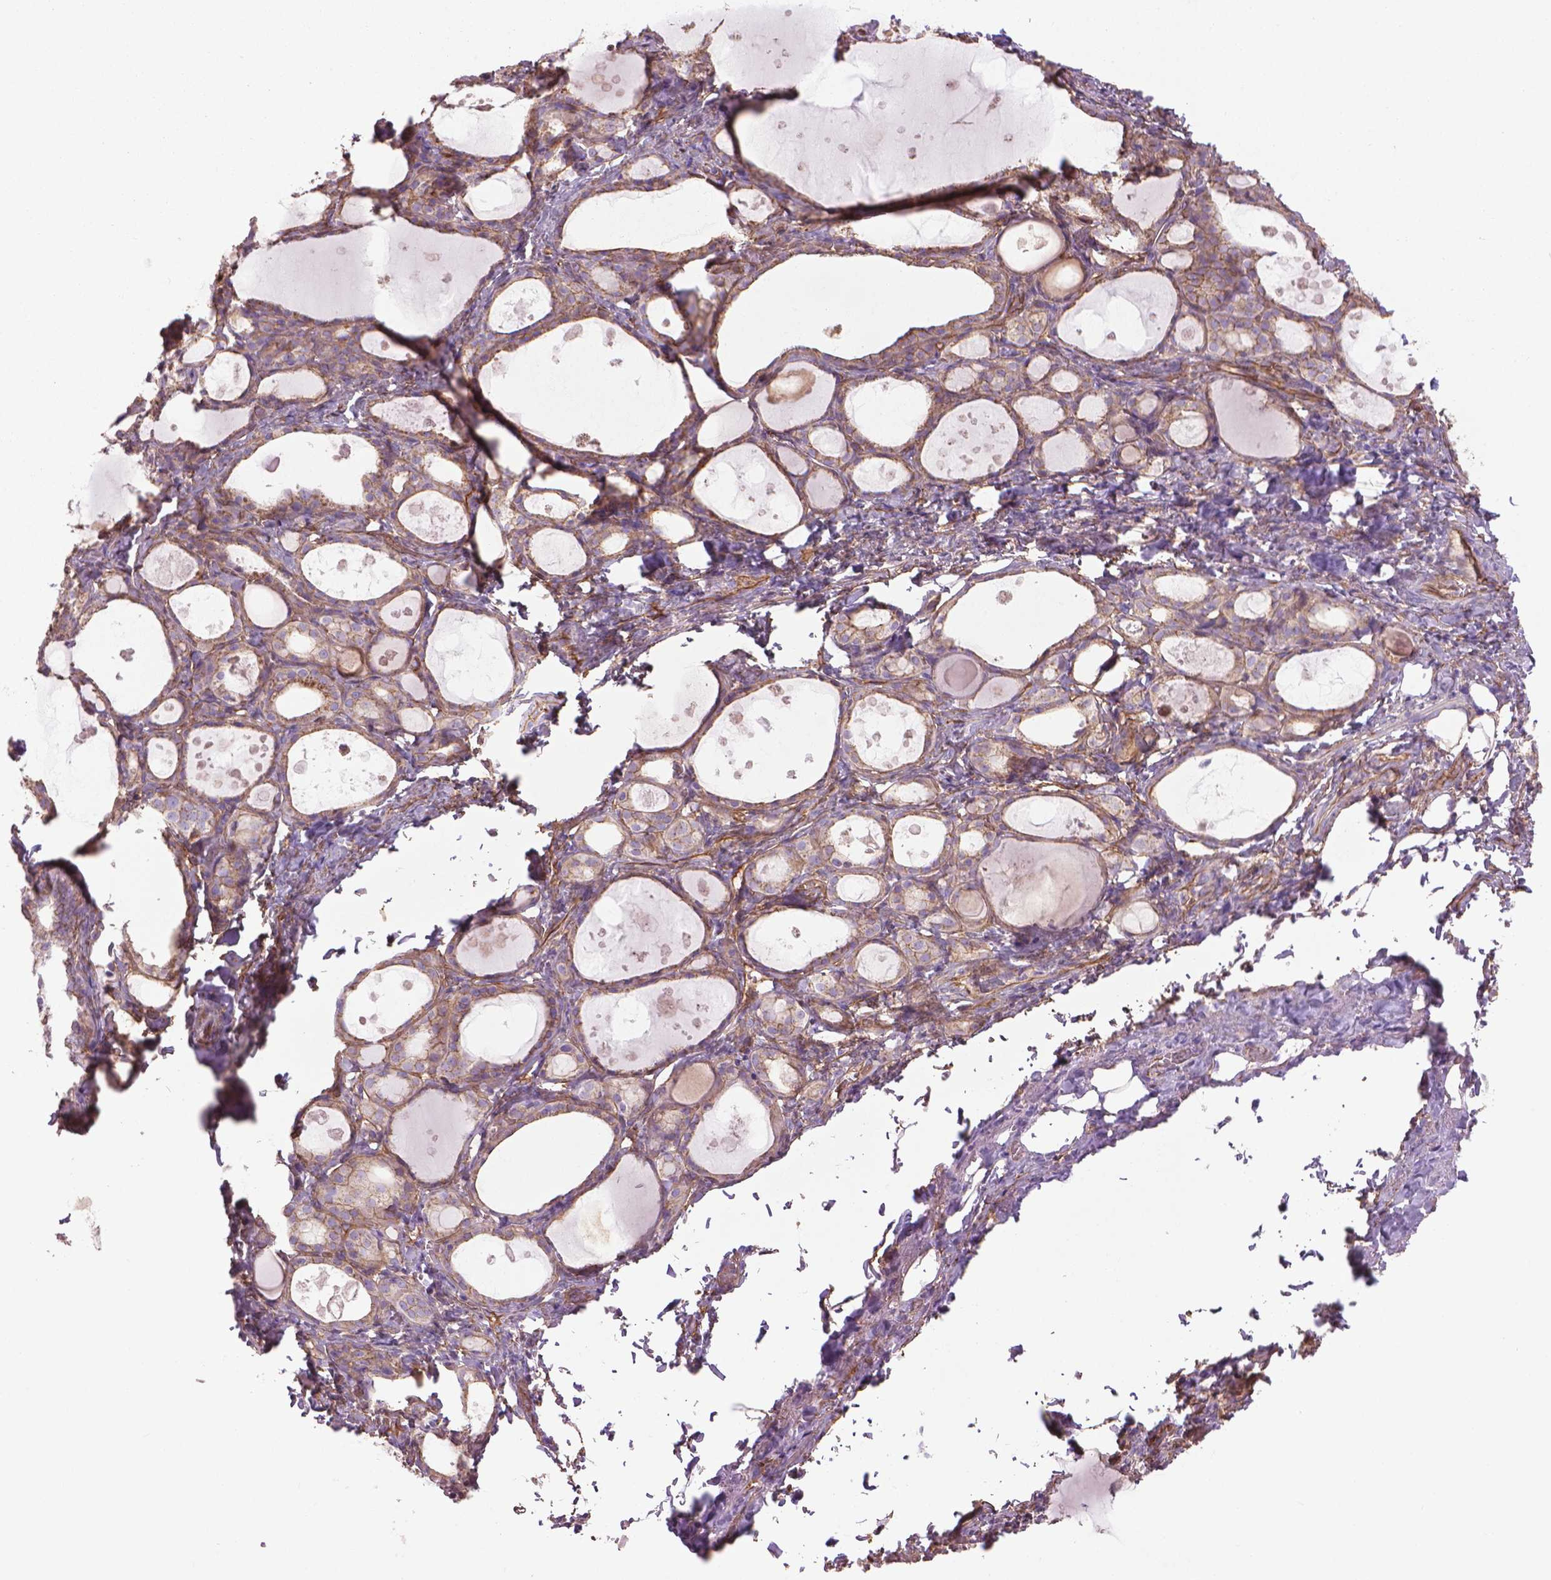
{"staining": {"intensity": "weak", "quantity": ">75%", "location": "cytoplasmic/membranous"}, "tissue": "thyroid gland", "cell_type": "Glandular cells", "image_type": "normal", "snomed": [{"axis": "morphology", "description": "Normal tissue, NOS"}, {"axis": "topography", "description": "Thyroid gland"}], "caption": "The photomicrograph demonstrates a brown stain indicating the presence of a protein in the cytoplasmic/membranous of glandular cells in thyroid gland.", "gene": "TENT5A", "patient": {"sex": "male", "age": 68}}